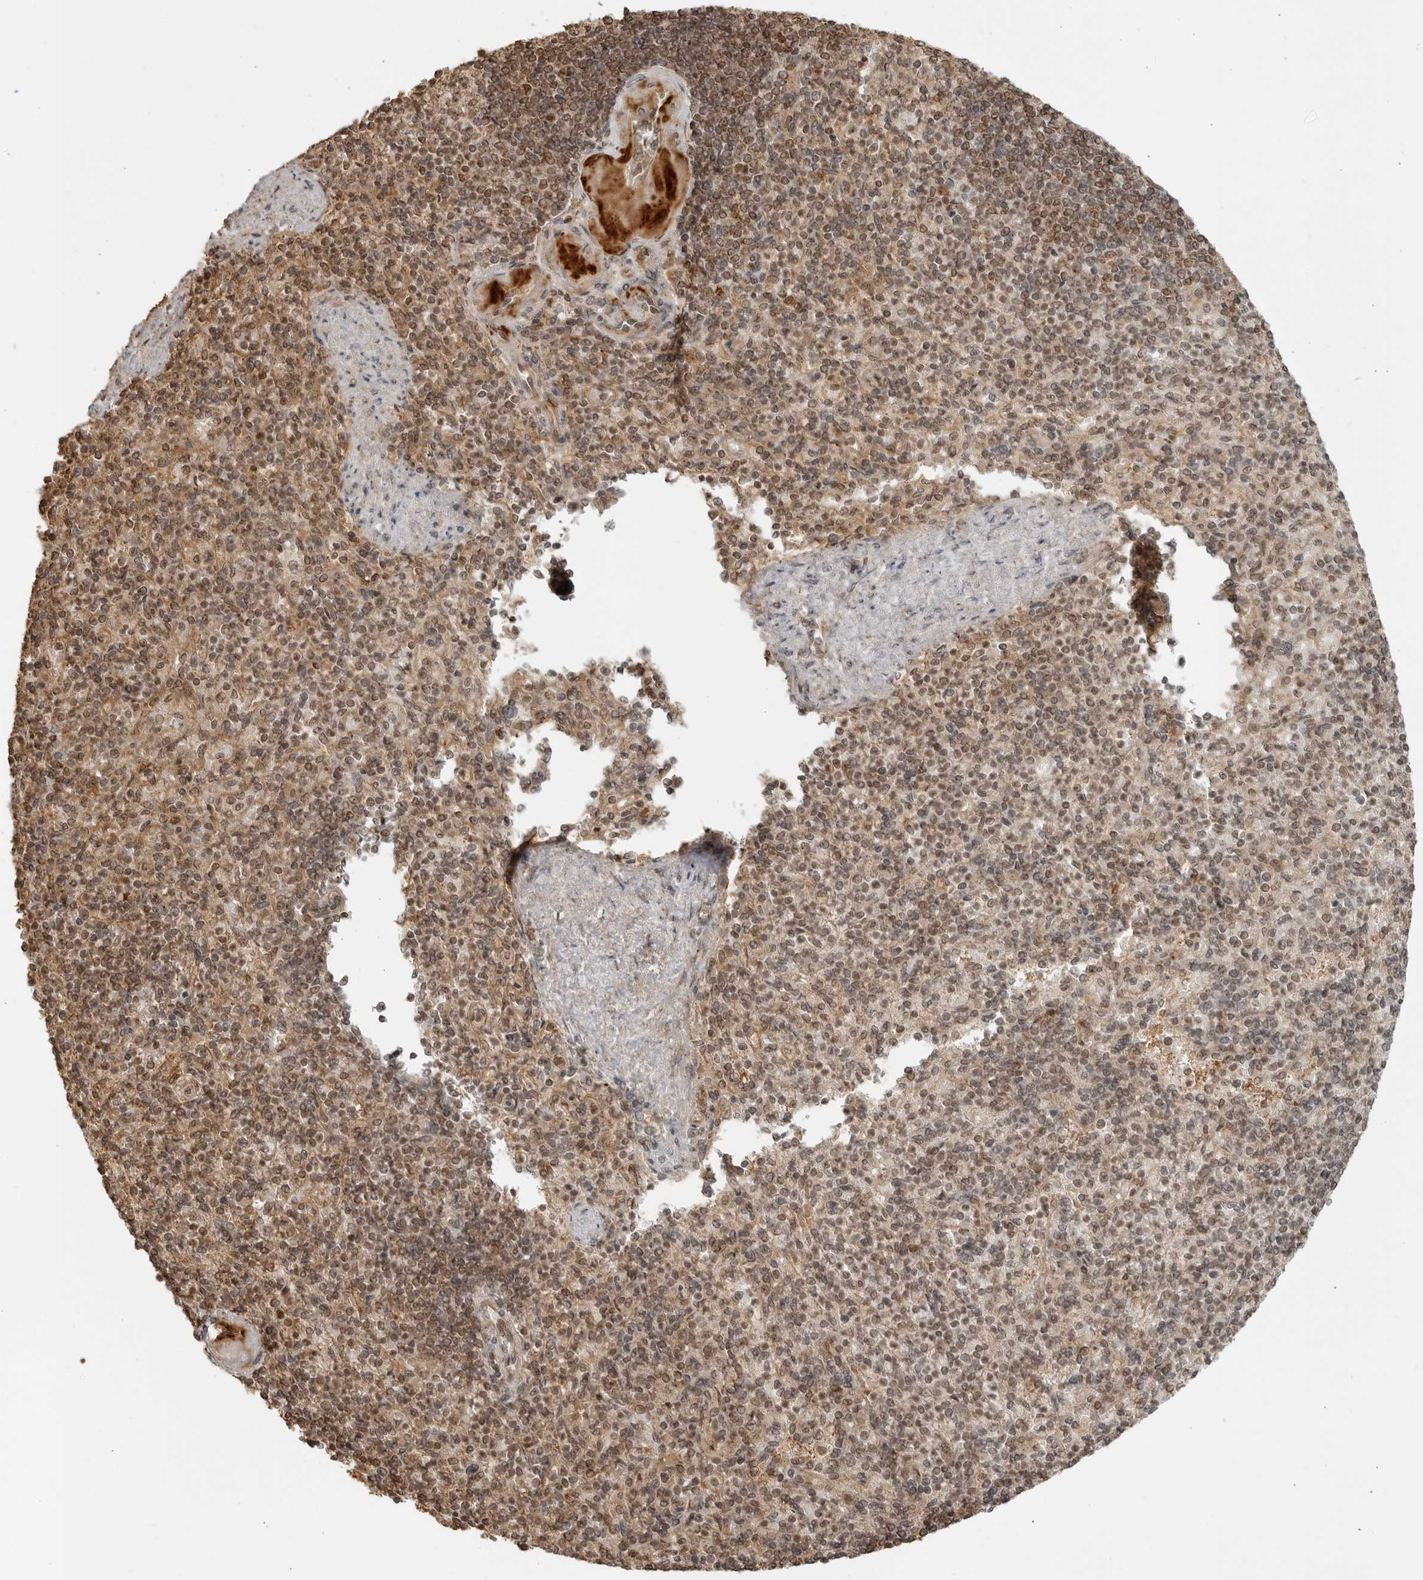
{"staining": {"intensity": "weak", "quantity": "25%-75%", "location": "nuclear"}, "tissue": "spleen", "cell_type": "Cells in red pulp", "image_type": "normal", "snomed": [{"axis": "morphology", "description": "Normal tissue, NOS"}, {"axis": "topography", "description": "Spleen"}], "caption": "High-magnification brightfield microscopy of unremarkable spleen stained with DAB (3,3'-diaminobenzidine) (brown) and counterstained with hematoxylin (blue). cells in red pulp exhibit weak nuclear positivity is identified in about25%-75% of cells.", "gene": "TCF21", "patient": {"sex": "female", "age": 74}}